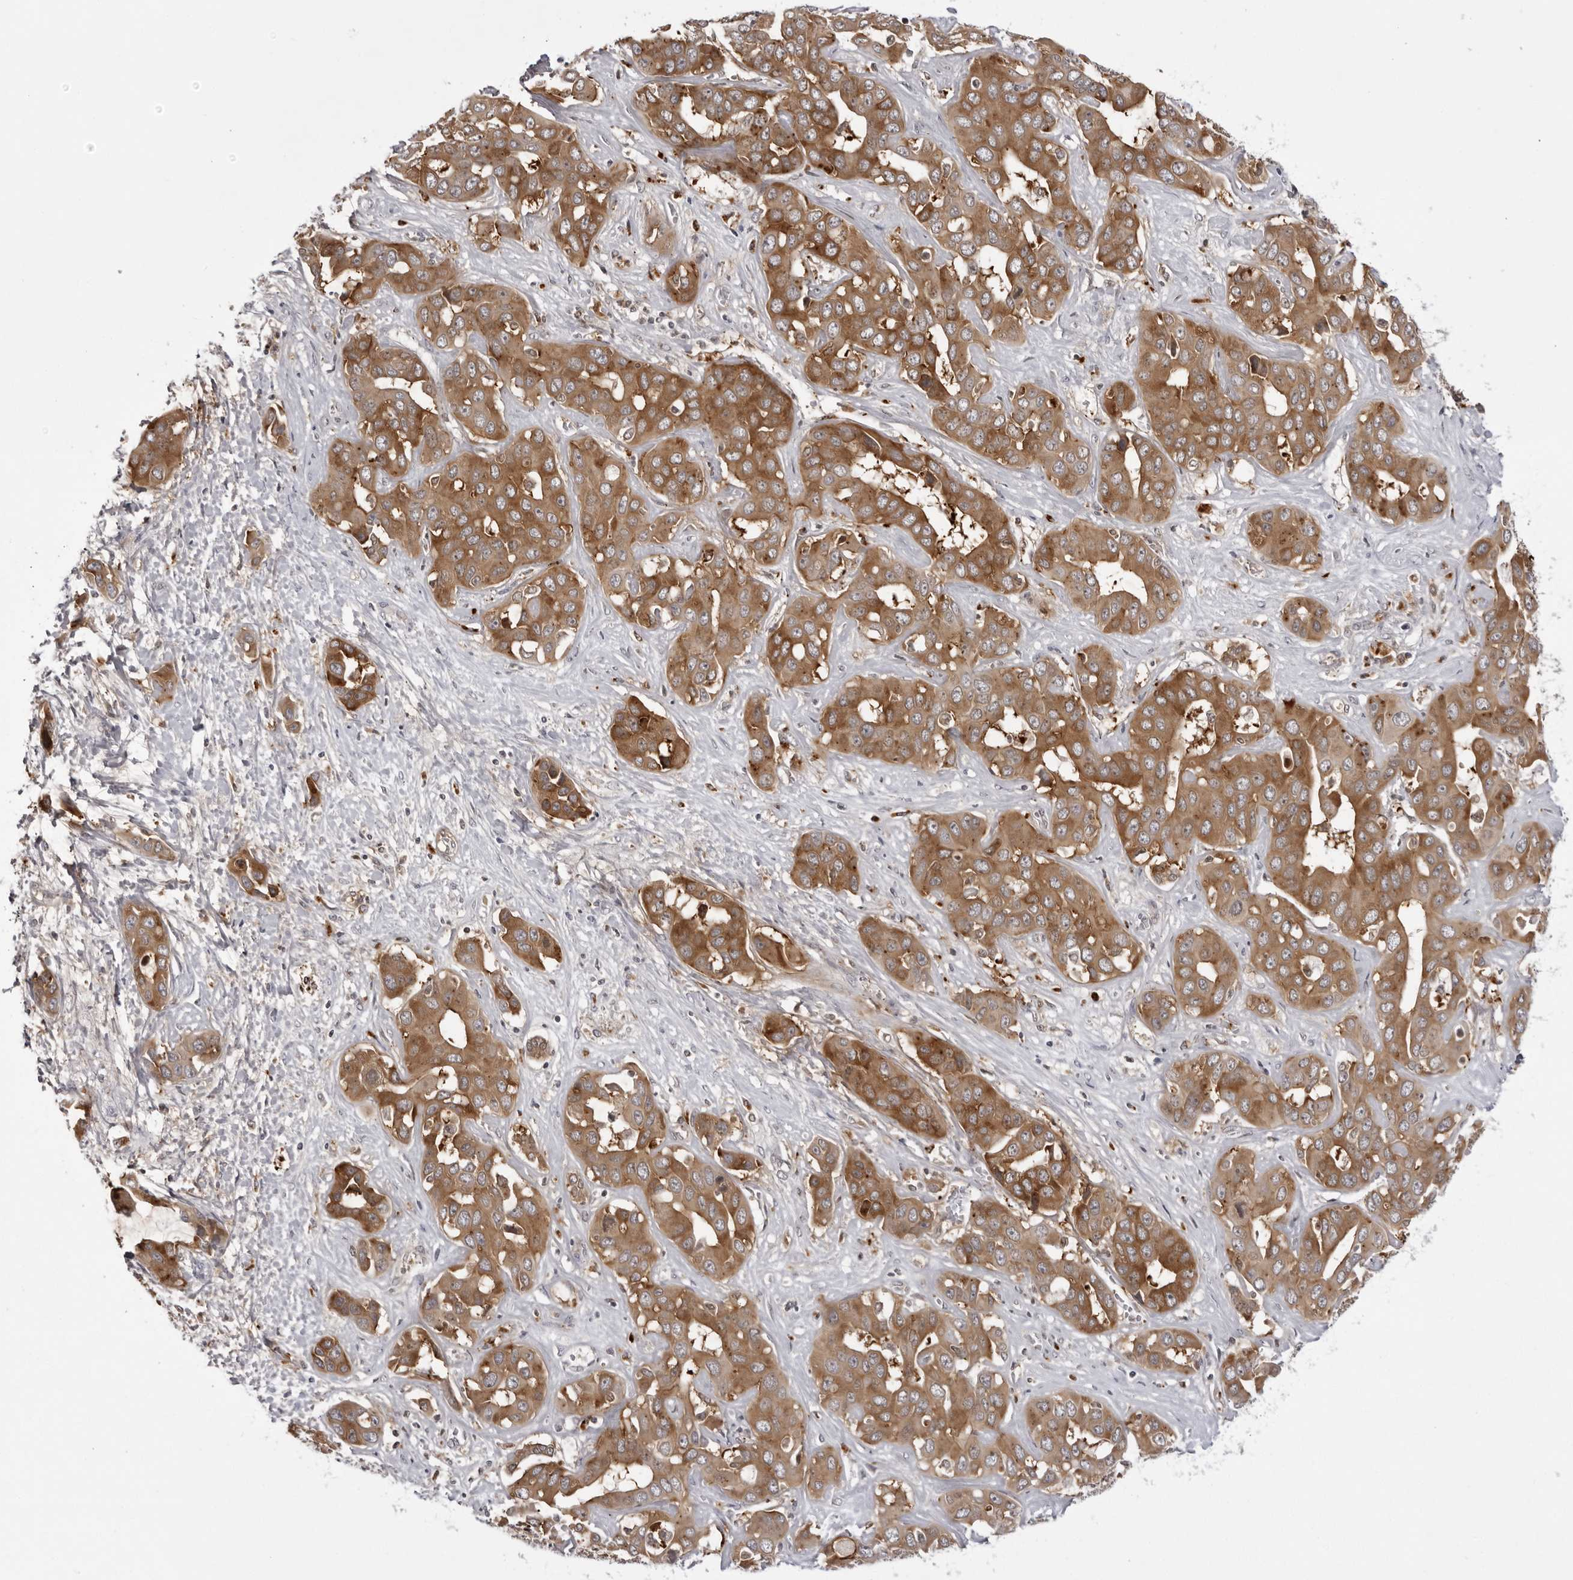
{"staining": {"intensity": "moderate", "quantity": ">75%", "location": "cytoplasmic/membranous"}, "tissue": "liver cancer", "cell_type": "Tumor cells", "image_type": "cancer", "snomed": [{"axis": "morphology", "description": "Cholangiocarcinoma"}, {"axis": "topography", "description": "Liver"}], "caption": "IHC of liver cholangiocarcinoma displays medium levels of moderate cytoplasmic/membranous expression in about >75% of tumor cells.", "gene": "USP43", "patient": {"sex": "female", "age": 52}}